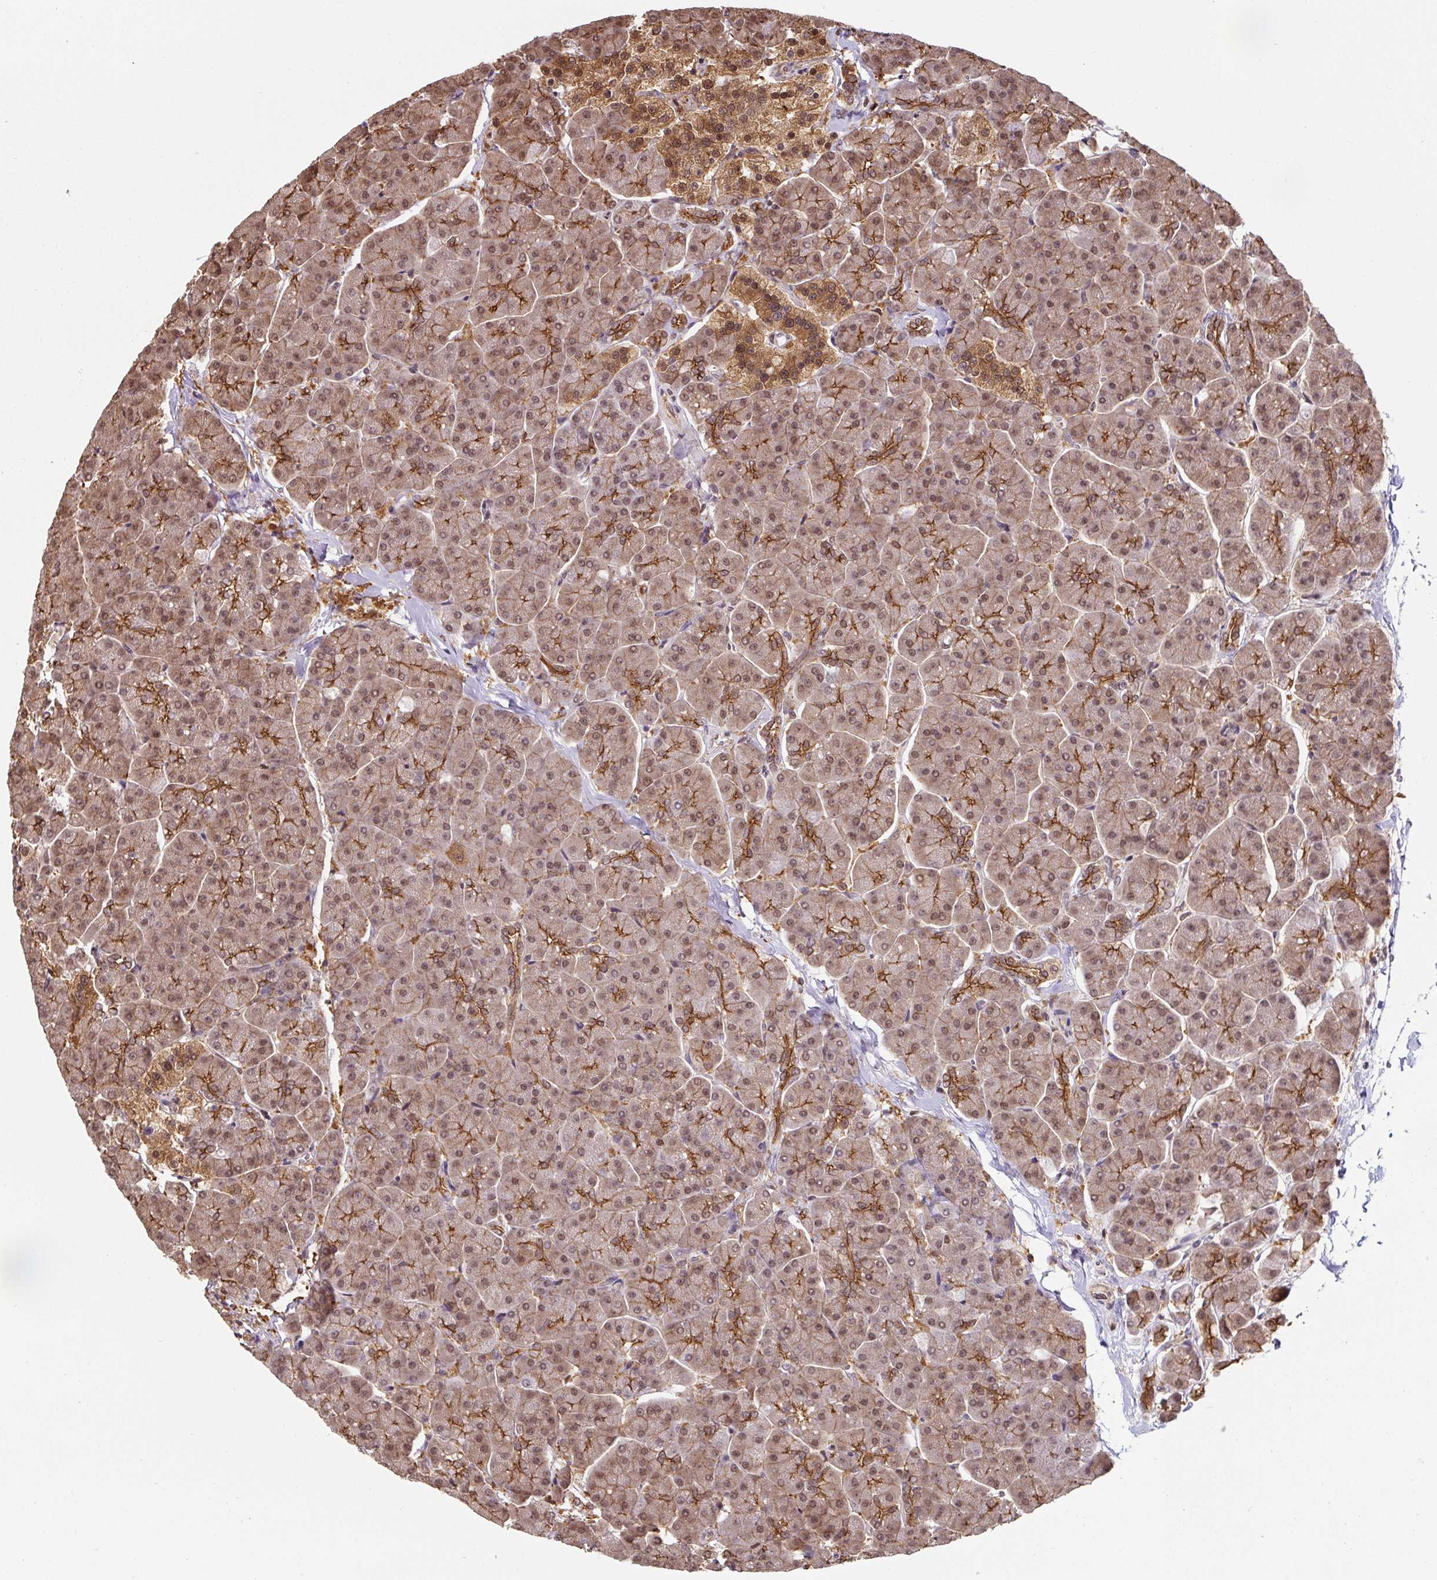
{"staining": {"intensity": "moderate", "quantity": ">75%", "location": "cytoplasmic/membranous,nuclear"}, "tissue": "pancreas", "cell_type": "Exocrine glandular cells", "image_type": "normal", "snomed": [{"axis": "morphology", "description": "Normal tissue, NOS"}, {"axis": "topography", "description": "Pancreas"}, {"axis": "topography", "description": "Peripheral nerve tissue"}], "caption": "Unremarkable pancreas displays moderate cytoplasmic/membranous,nuclear expression in about >75% of exocrine glandular cells, visualized by immunohistochemistry.", "gene": "ST13", "patient": {"sex": "male", "age": 54}}